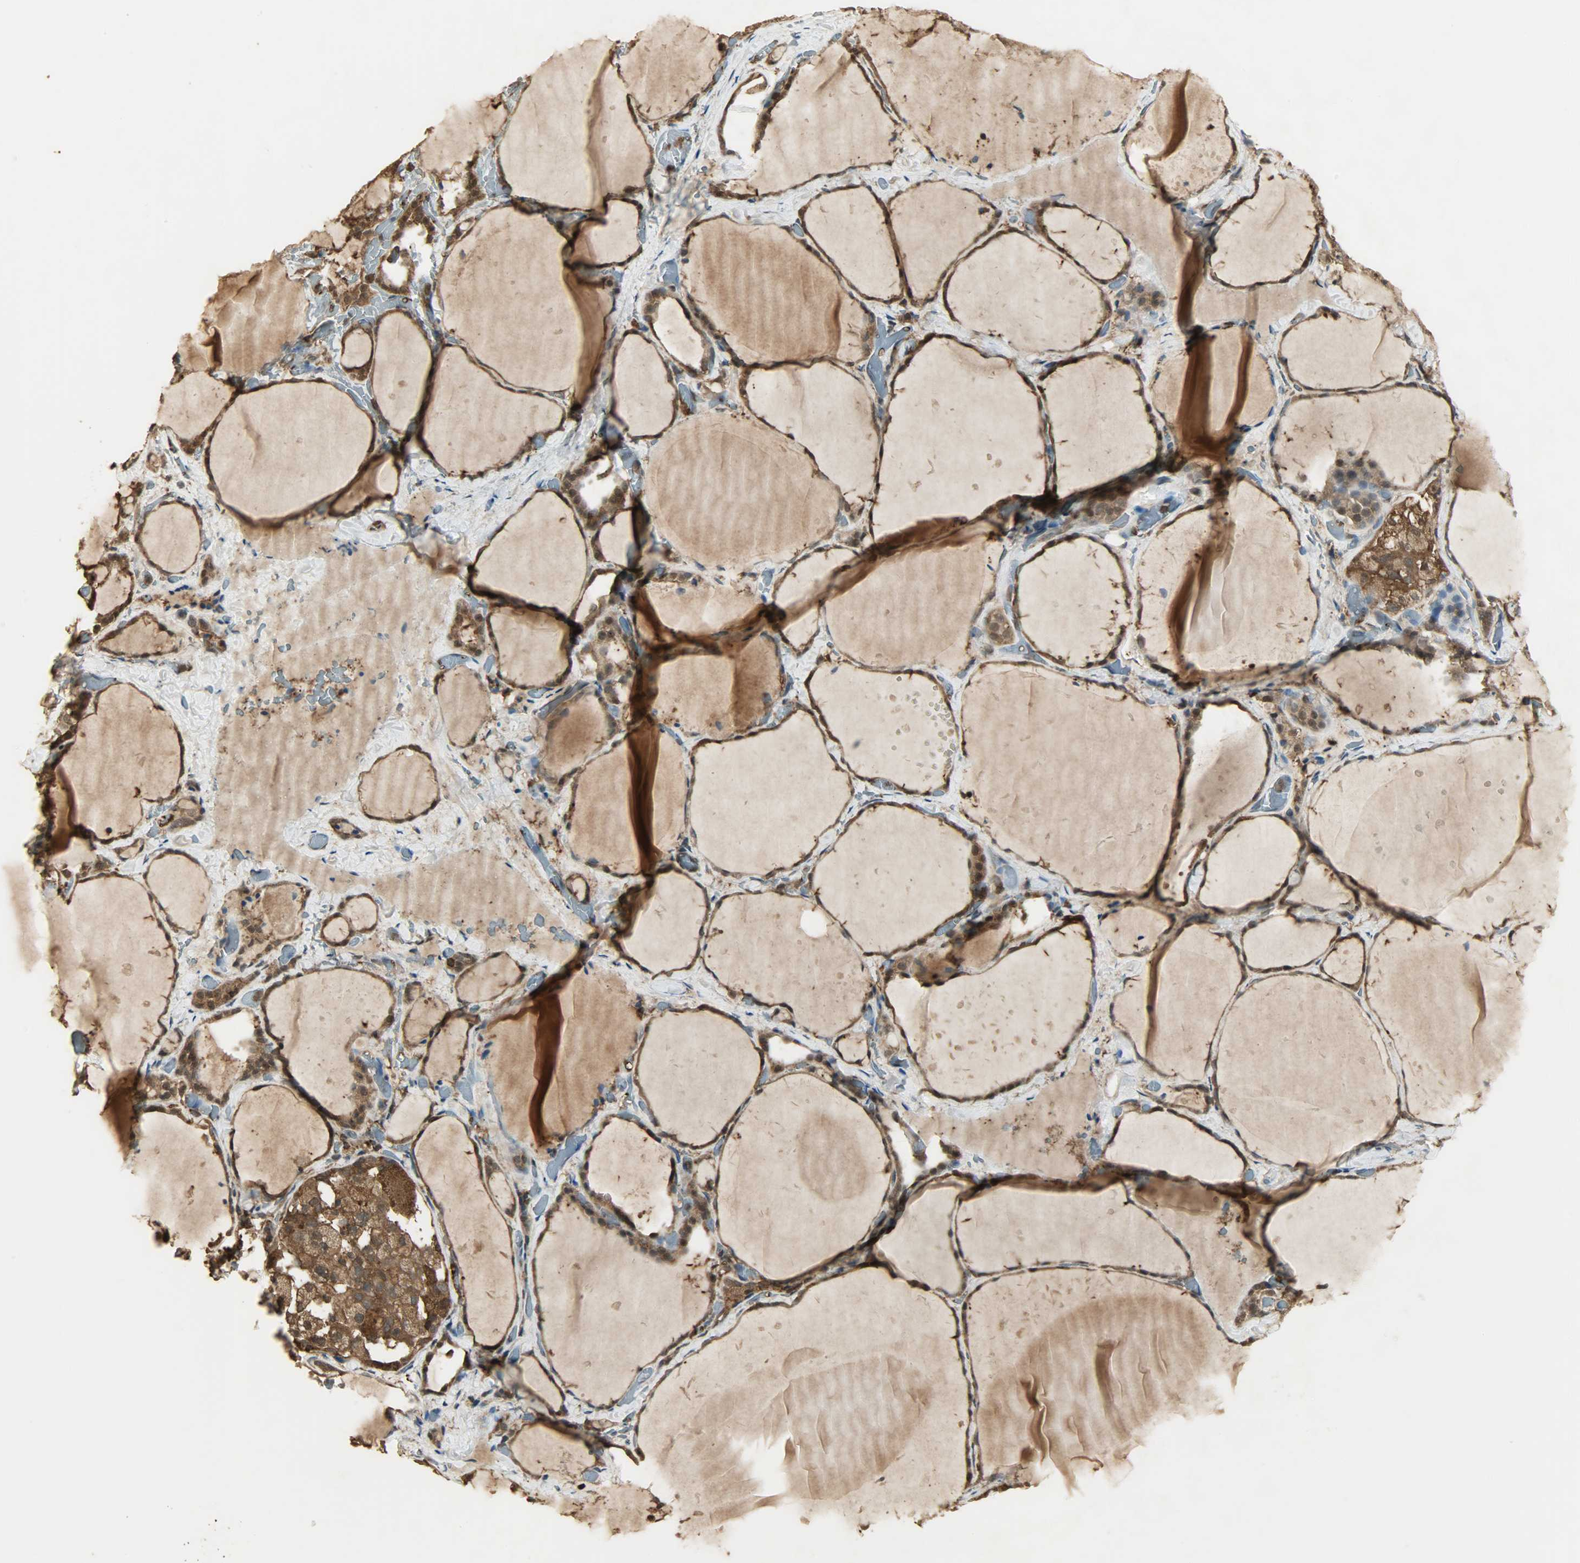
{"staining": {"intensity": "strong", "quantity": ">75%", "location": "cytoplasmic/membranous,nuclear"}, "tissue": "thyroid gland", "cell_type": "Glandular cells", "image_type": "normal", "snomed": [{"axis": "morphology", "description": "Normal tissue, NOS"}, {"axis": "topography", "description": "Thyroid gland"}], "caption": "Glandular cells demonstrate high levels of strong cytoplasmic/membranous,nuclear expression in about >75% of cells in normal thyroid gland.", "gene": "YWHAZ", "patient": {"sex": "female", "age": 22}}